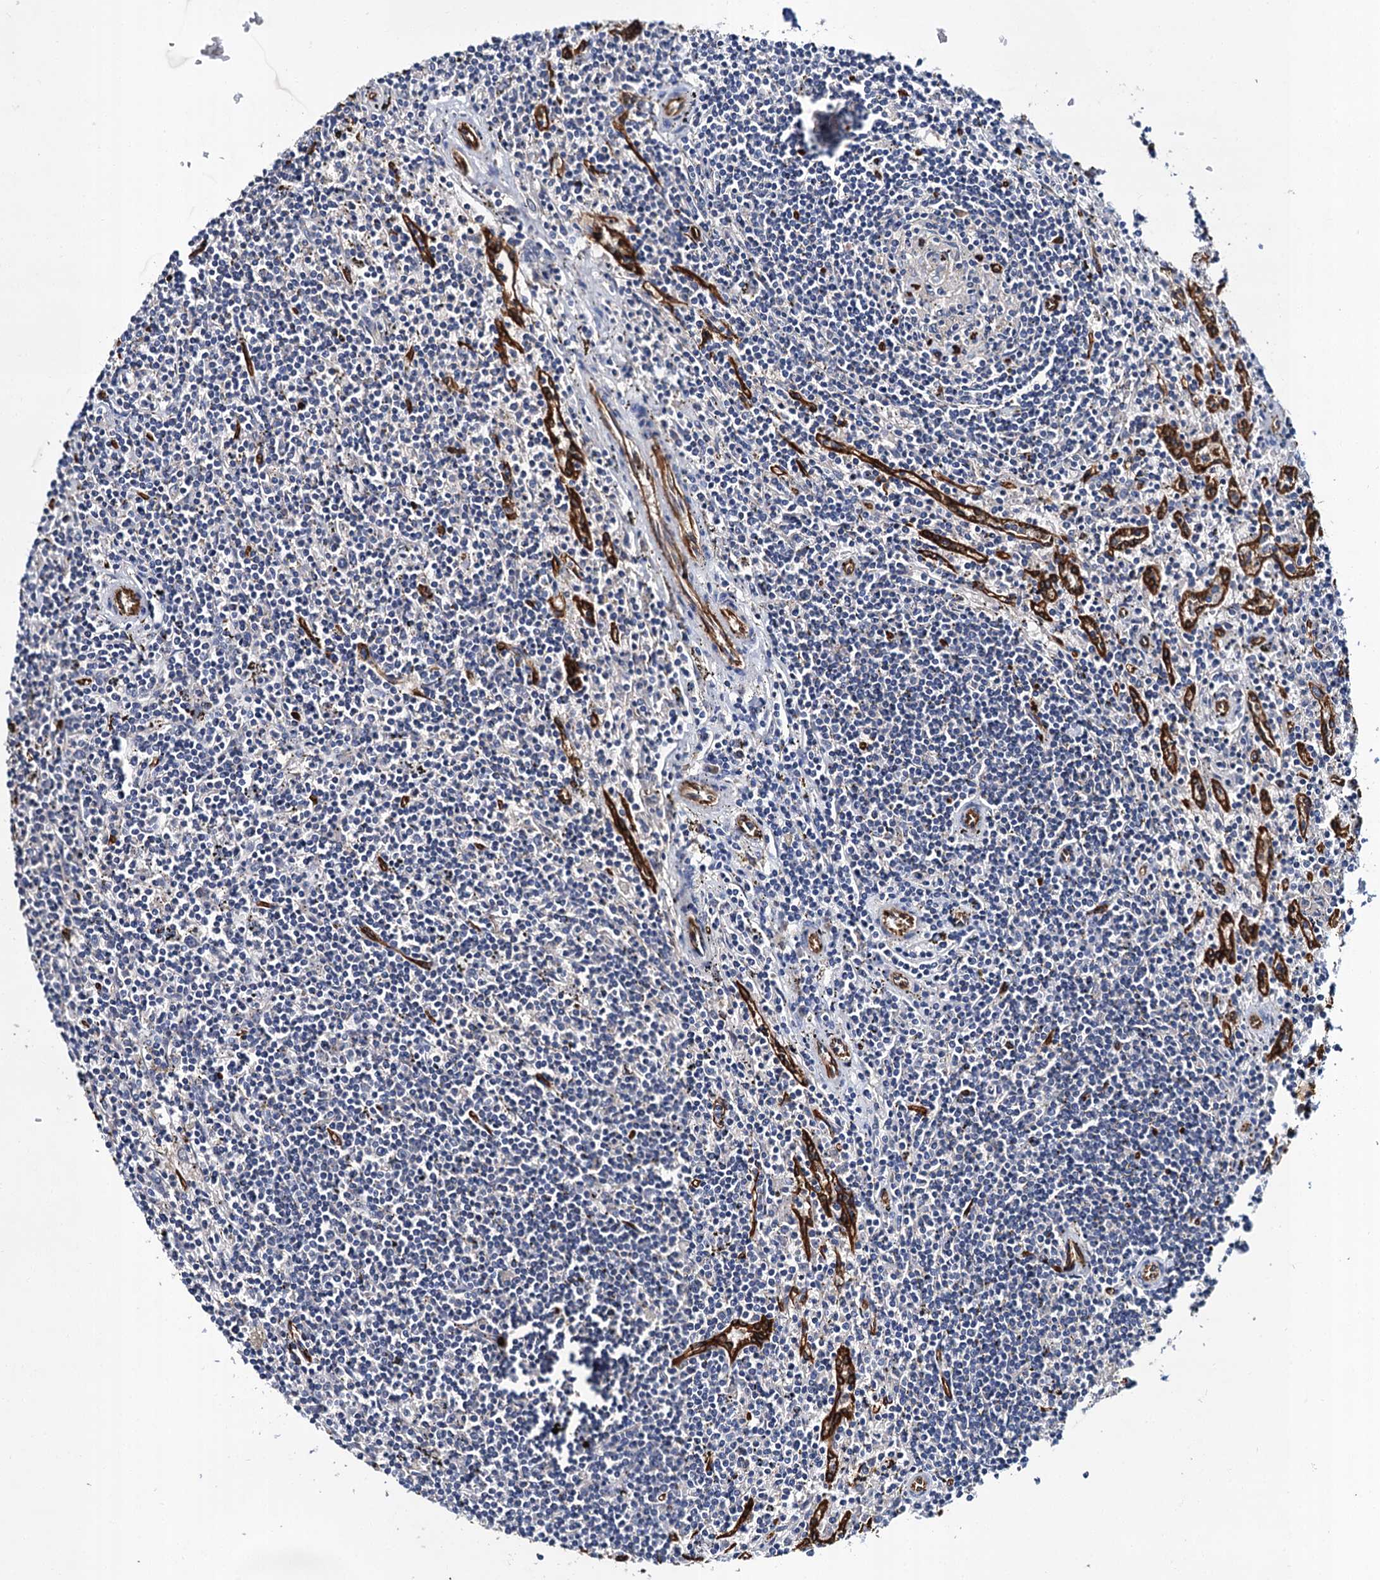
{"staining": {"intensity": "negative", "quantity": "none", "location": "none"}, "tissue": "lymphoma", "cell_type": "Tumor cells", "image_type": "cancer", "snomed": [{"axis": "morphology", "description": "Malignant lymphoma, non-Hodgkin's type, Low grade"}, {"axis": "topography", "description": "Spleen"}], "caption": "DAB (3,3'-diaminobenzidine) immunohistochemical staining of human malignant lymphoma, non-Hodgkin's type (low-grade) demonstrates no significant positivity in tumor cells.", "gene": "CACNA1C", "patient": {"sex": "male", "age": 76}}